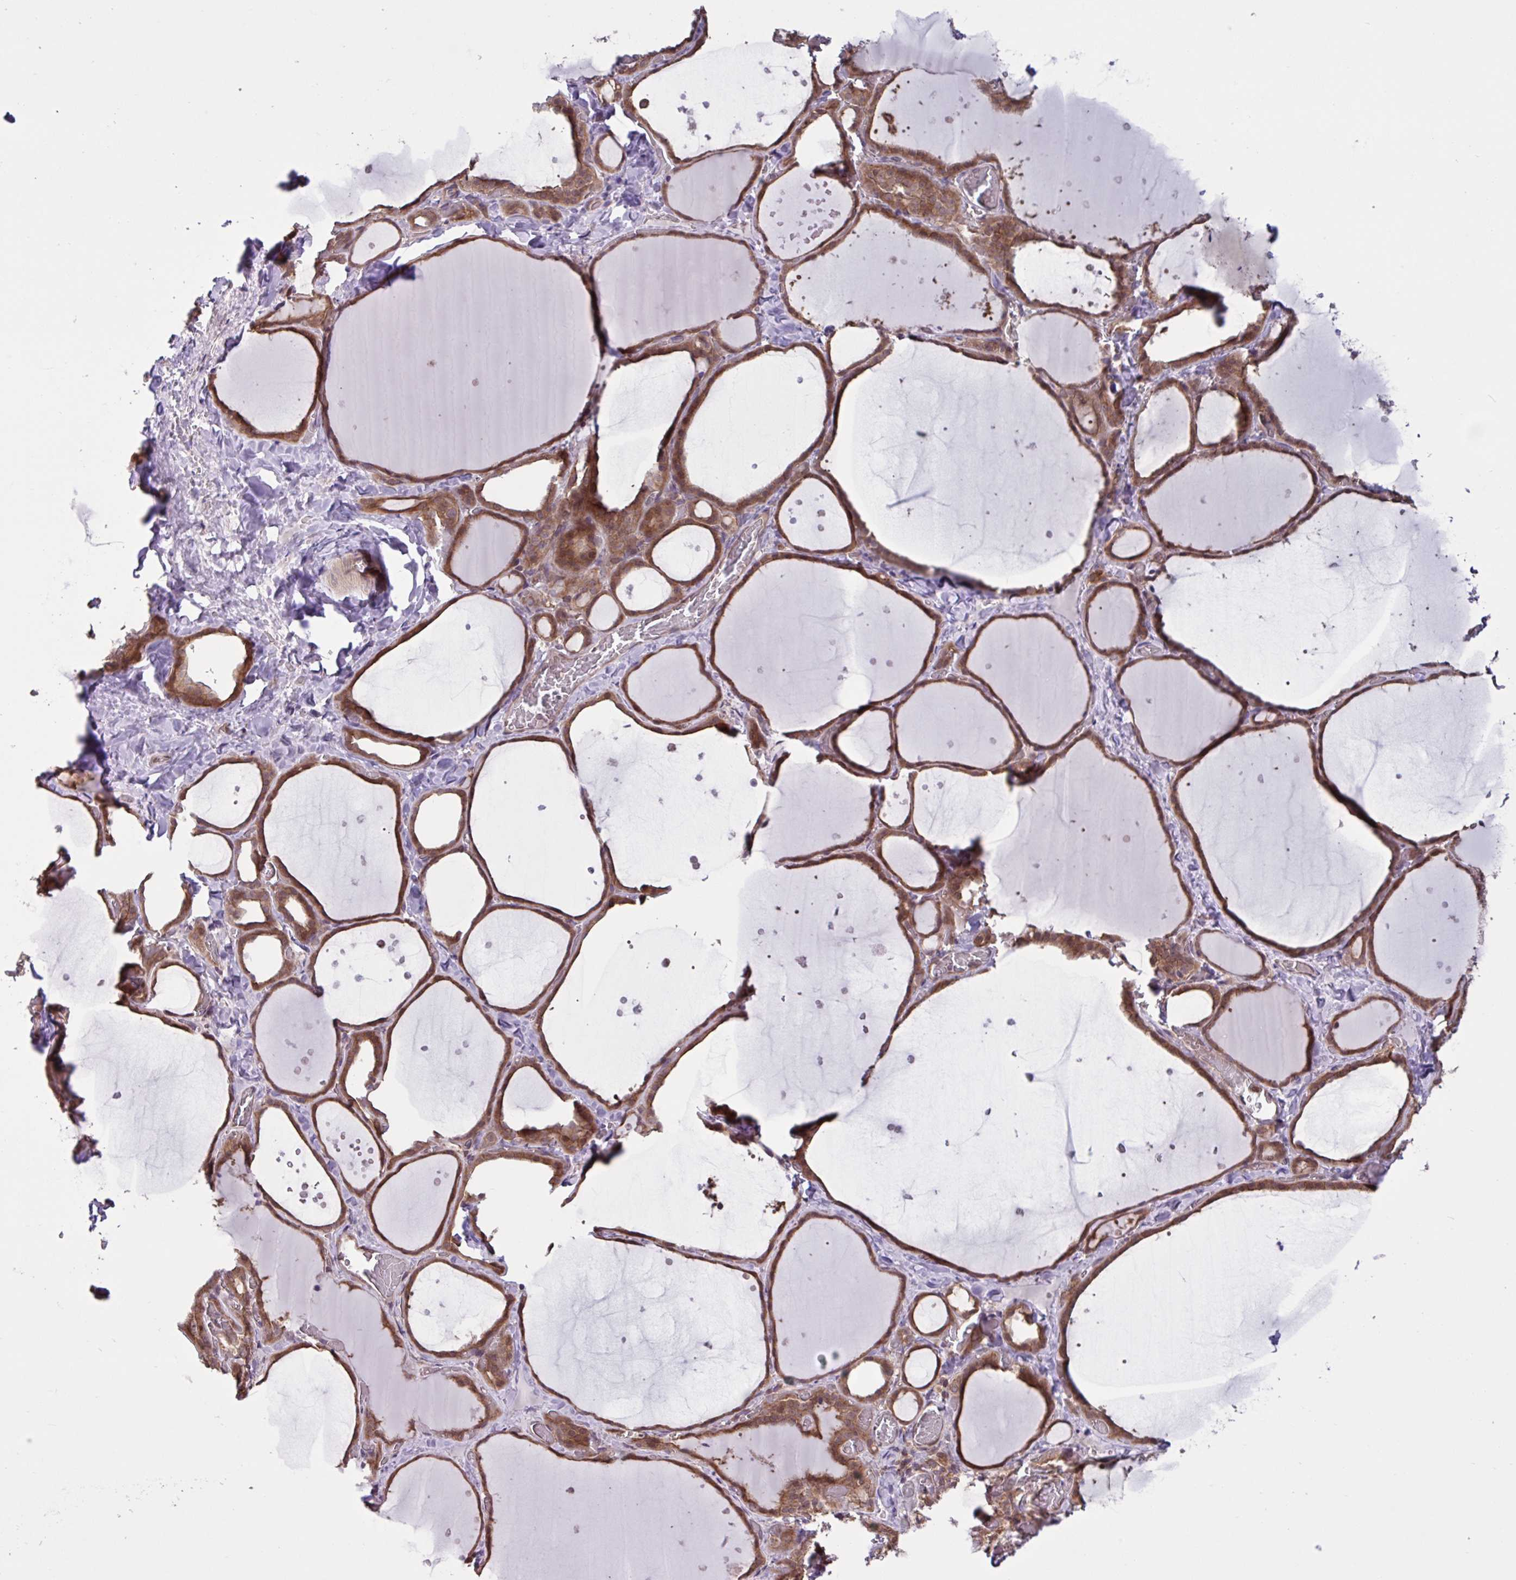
{"staining": {"intensity": "moderate", "quantity": ">75%", "location": "cytoplasmic/membranous"}, "tissue": "thyroid gland", "cell_type": "Glandular cells", "image_type": "normal", "snomed": [{"axis": "morphology", "description": "Normal tissue, NOS"}, {"axis": "topography", "description": "Thyroid gland"}], "caption": "DAB (3,3'-diaminobenzidine) immunohistochemical staining of unremarkable thyroid gland reveals moderate cytoplasmic/membranous protein staining in approximately >75% of glandular cells. Using DAB (3,3'-diaminobenzidine) (brown) and hematoxylin (blue) stains, captured at high magnification using brightfield microscopy.", "gene": "GLTP", "patient": {"sex": "female", "age": 36}}